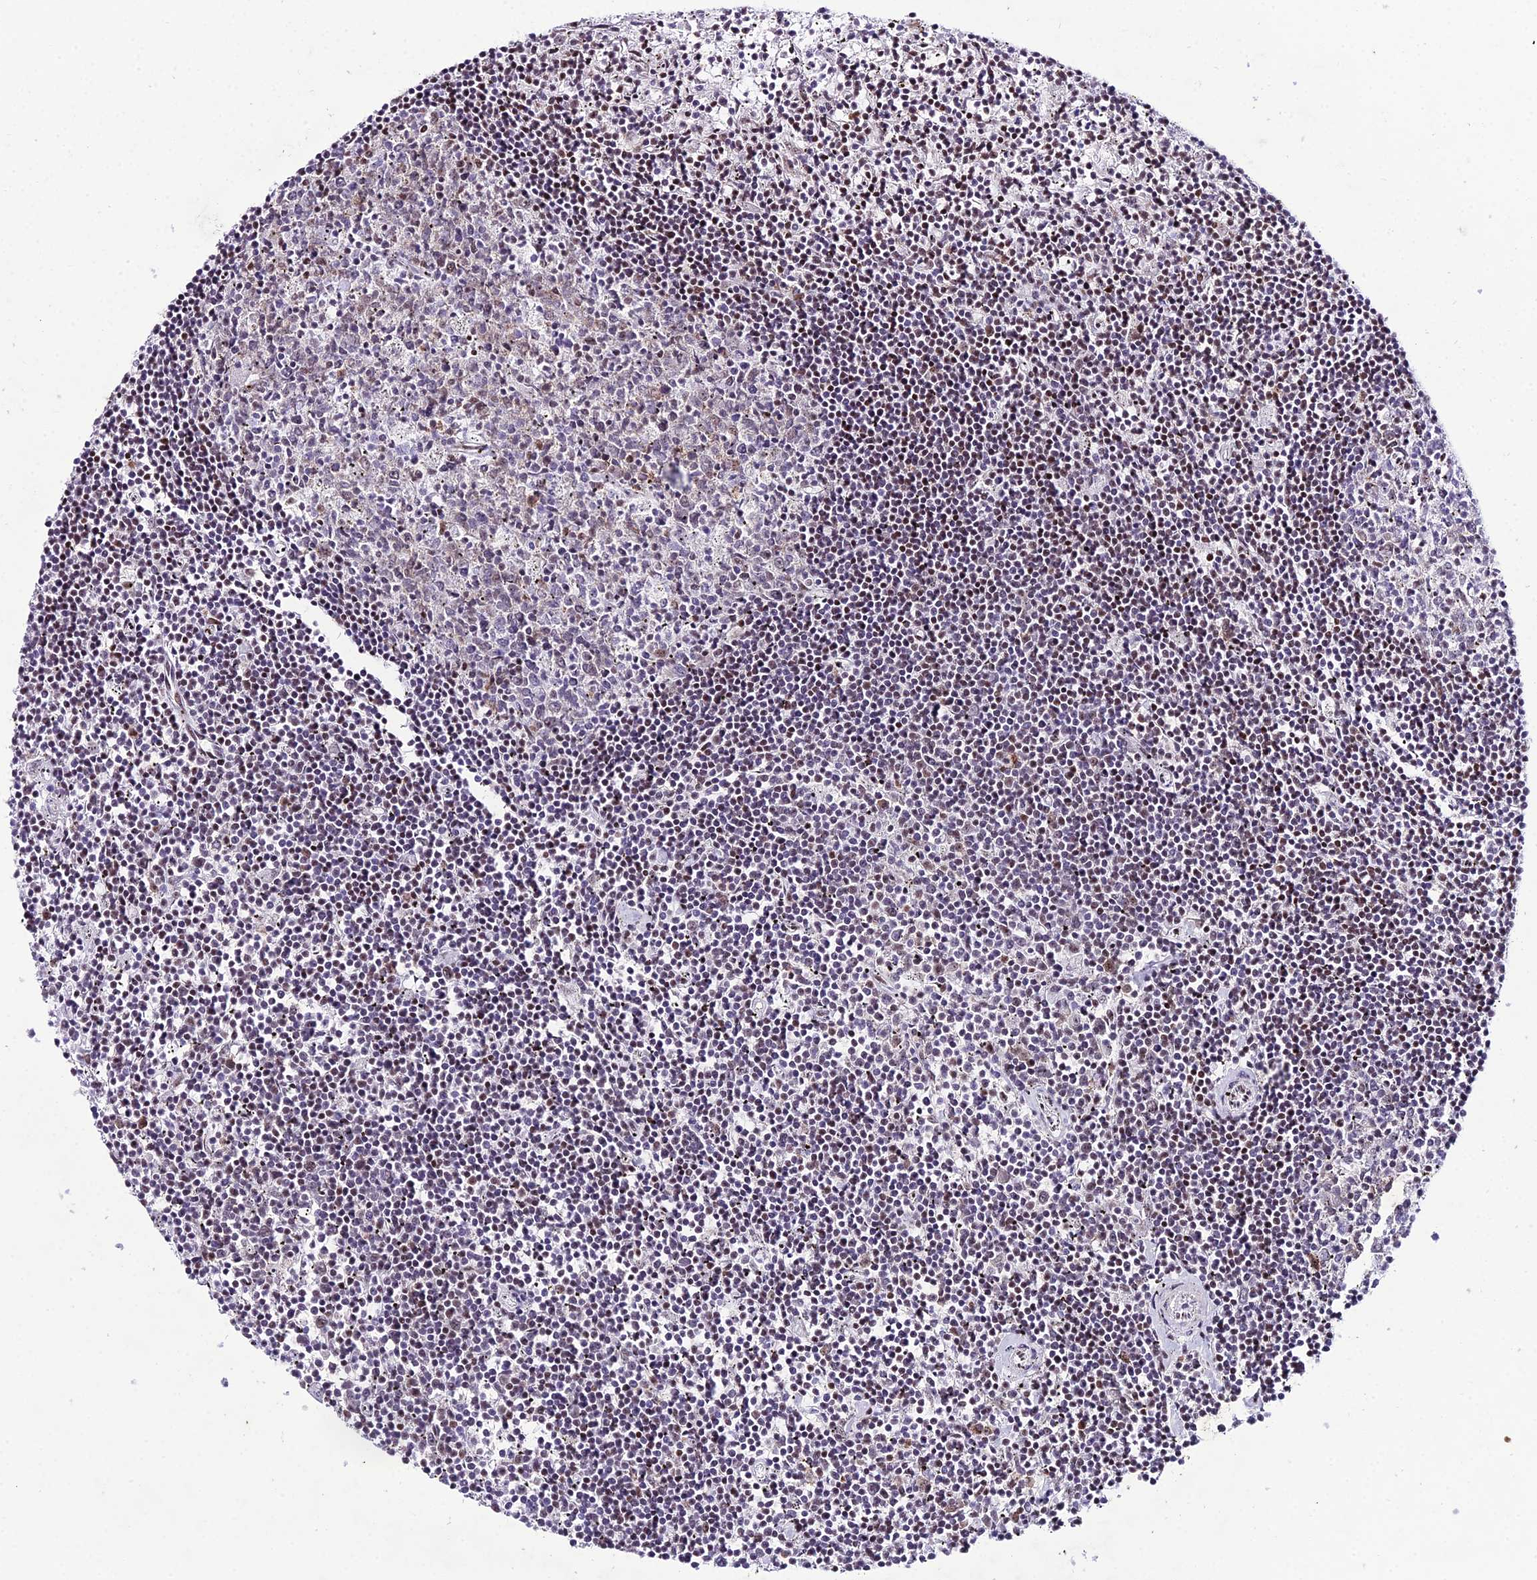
{"staining": {"intensity": "weak", "quantity": "<25%", "location": "nuclear"}, "tissue": "lymphoma", "cell_type": "Tumor cells", "image_type": "cancer", "snomed": [{"axis": "morphology", "description": "Malignant lymphoma, non-Hodgkin's type, Low grade"}, {"axis": "topography", "description": "Spleen"}], "caption": "This is an immunohistochemistry (IHC) image of lymphoma. There is no staining in tumor cells.", "gene": "RNPS1", "patient": {"sex": "male", "age": 76}}